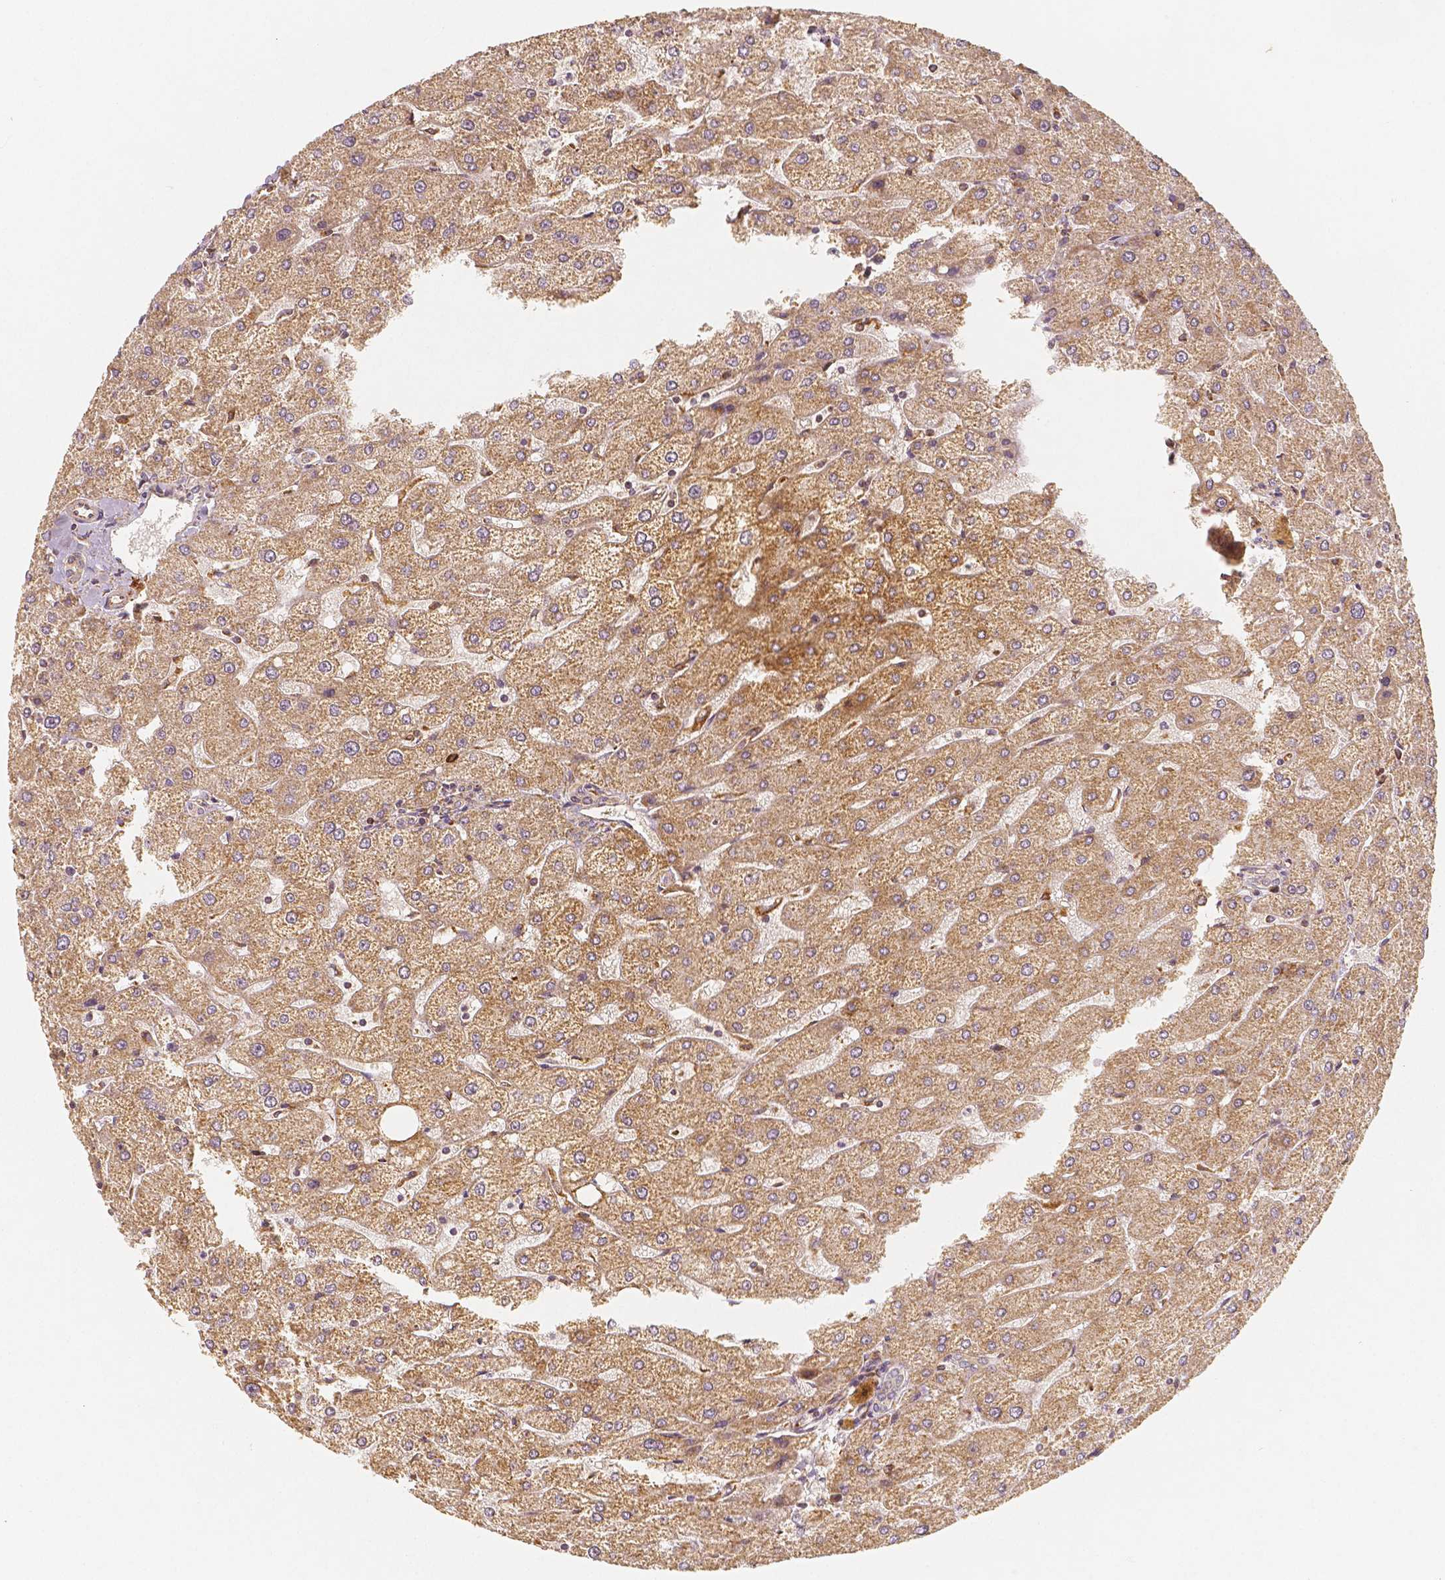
{"staining": {"intensity": "weak", "quantity": "<25%", "location": "cytoplasmic/membranous"}, "tissue": "liver", "cell_type": "Cholangiocytes", "image_type": "normal", "snomed": [{"axis": "morphology", "description": "Normal tissue, NOS"}, {"axis": "topography", "description": "Liver"}], "caption": "This is a micrograph of immunohistochemistry staining of normal liver, which shows no staining in cholangiocytes.", "gene": "PGAM5", "patient": {"sex": "male", "age": 67}}